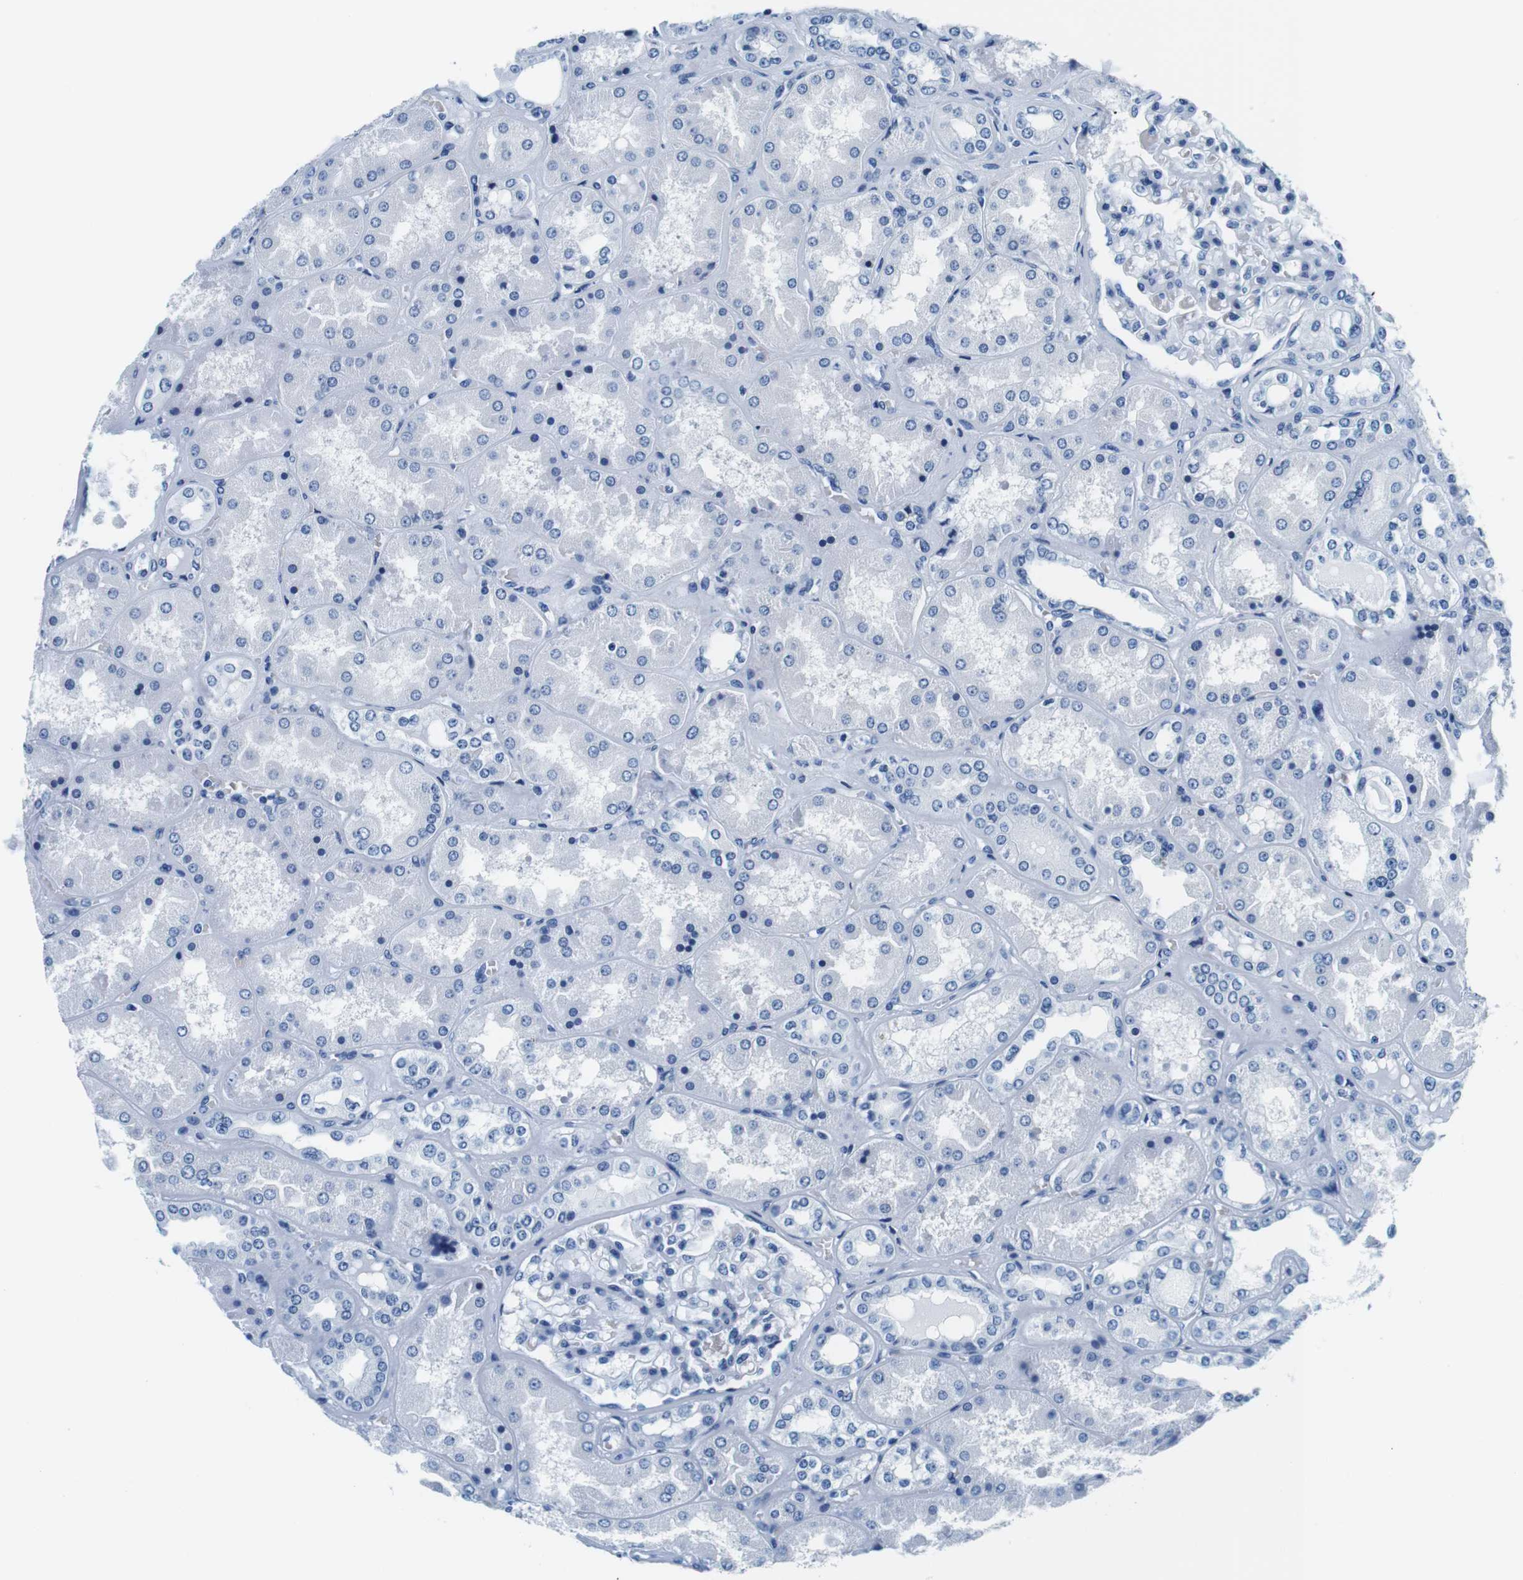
{"staining": {"intensity": "negative", "quantity": "none", "location": "none"}, "tissue": "kidney", "cell_type": "Cells in glomeruli", "image_type": "normal", "snomed": [{"axis": "morphology", "description": "Normal tissue, NOS"}, {"axis": "topography", "description": "Kidney"}], "caption": "Cells in glomeruli show no significant protein staining in unremarkable kidney.", "gene": "ELANE", "patient": {"sex": "female", "age": 56}}